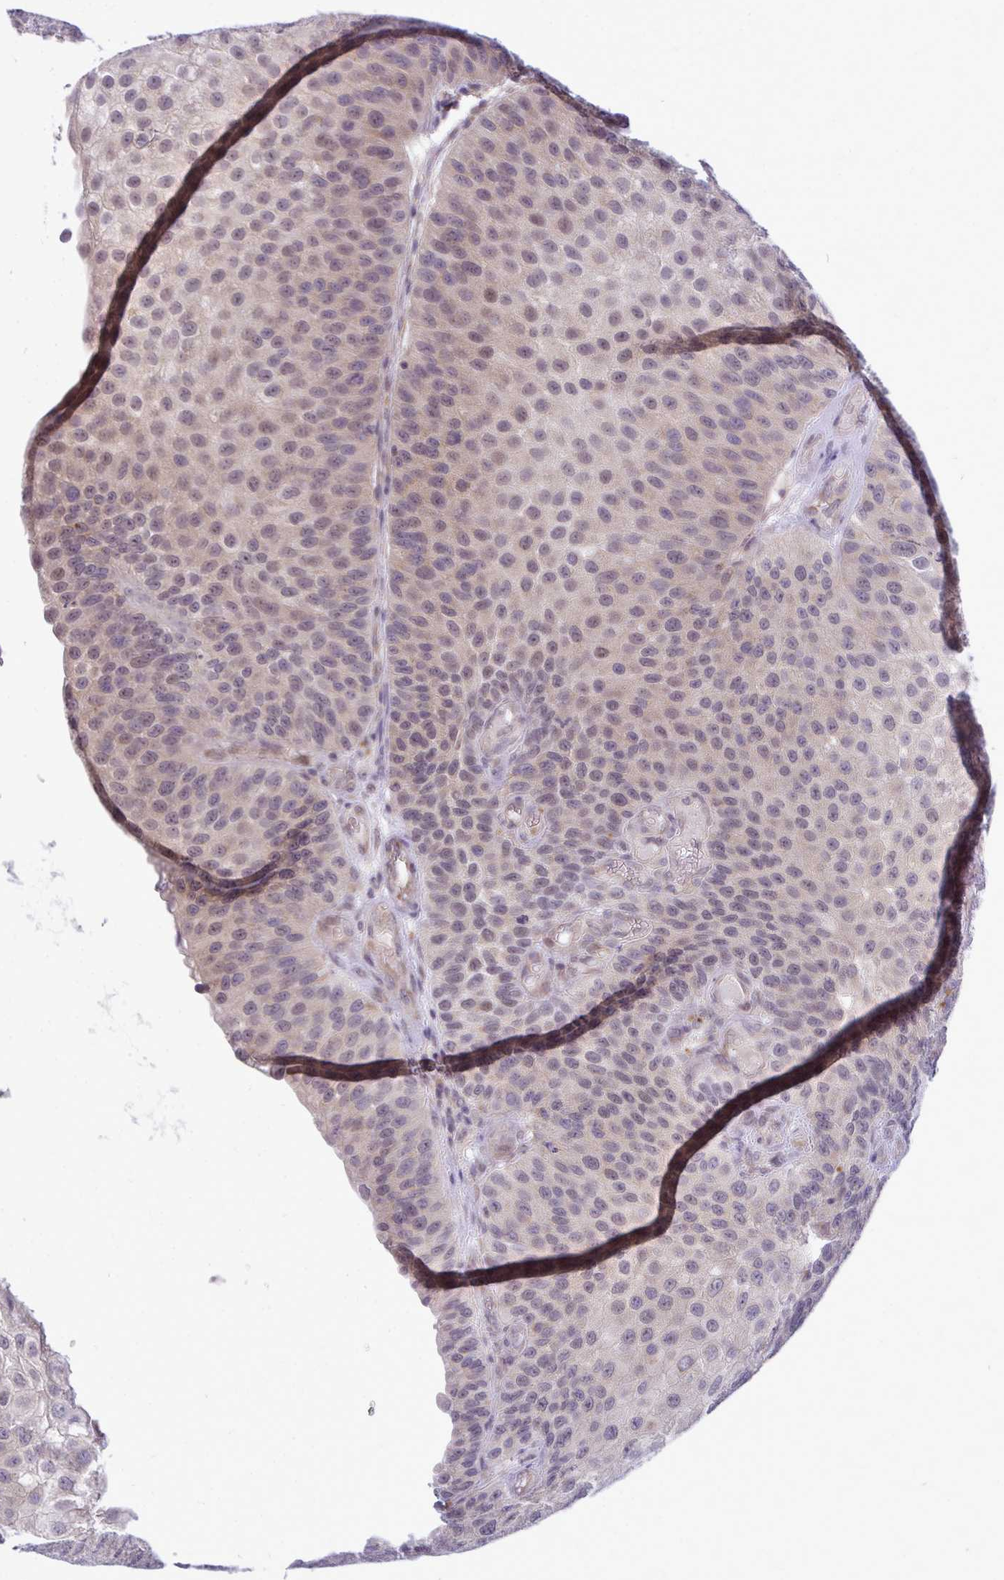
{"staining": {"intensity": "weak", "quantity": "<25%", "location": "nuclear"}, "tissue": "urothelial cancer", "cell_type": "Tumor cells", "image_type": "cancer", "snomed": [{"axis": "morphology", "description": "Urothelial carcinoma, NOS"}, {"axis": "topography", "description": "Urinary bladder"}], "caption": "Immunohistochemistry (IHC) histopathology image of human transitional cell carcinoma stained for a protein (brown), which demonstrates no staining in tumor cells.", "gene": "ZSCAN25", "patient": {"sex": "male", "age": 87}}